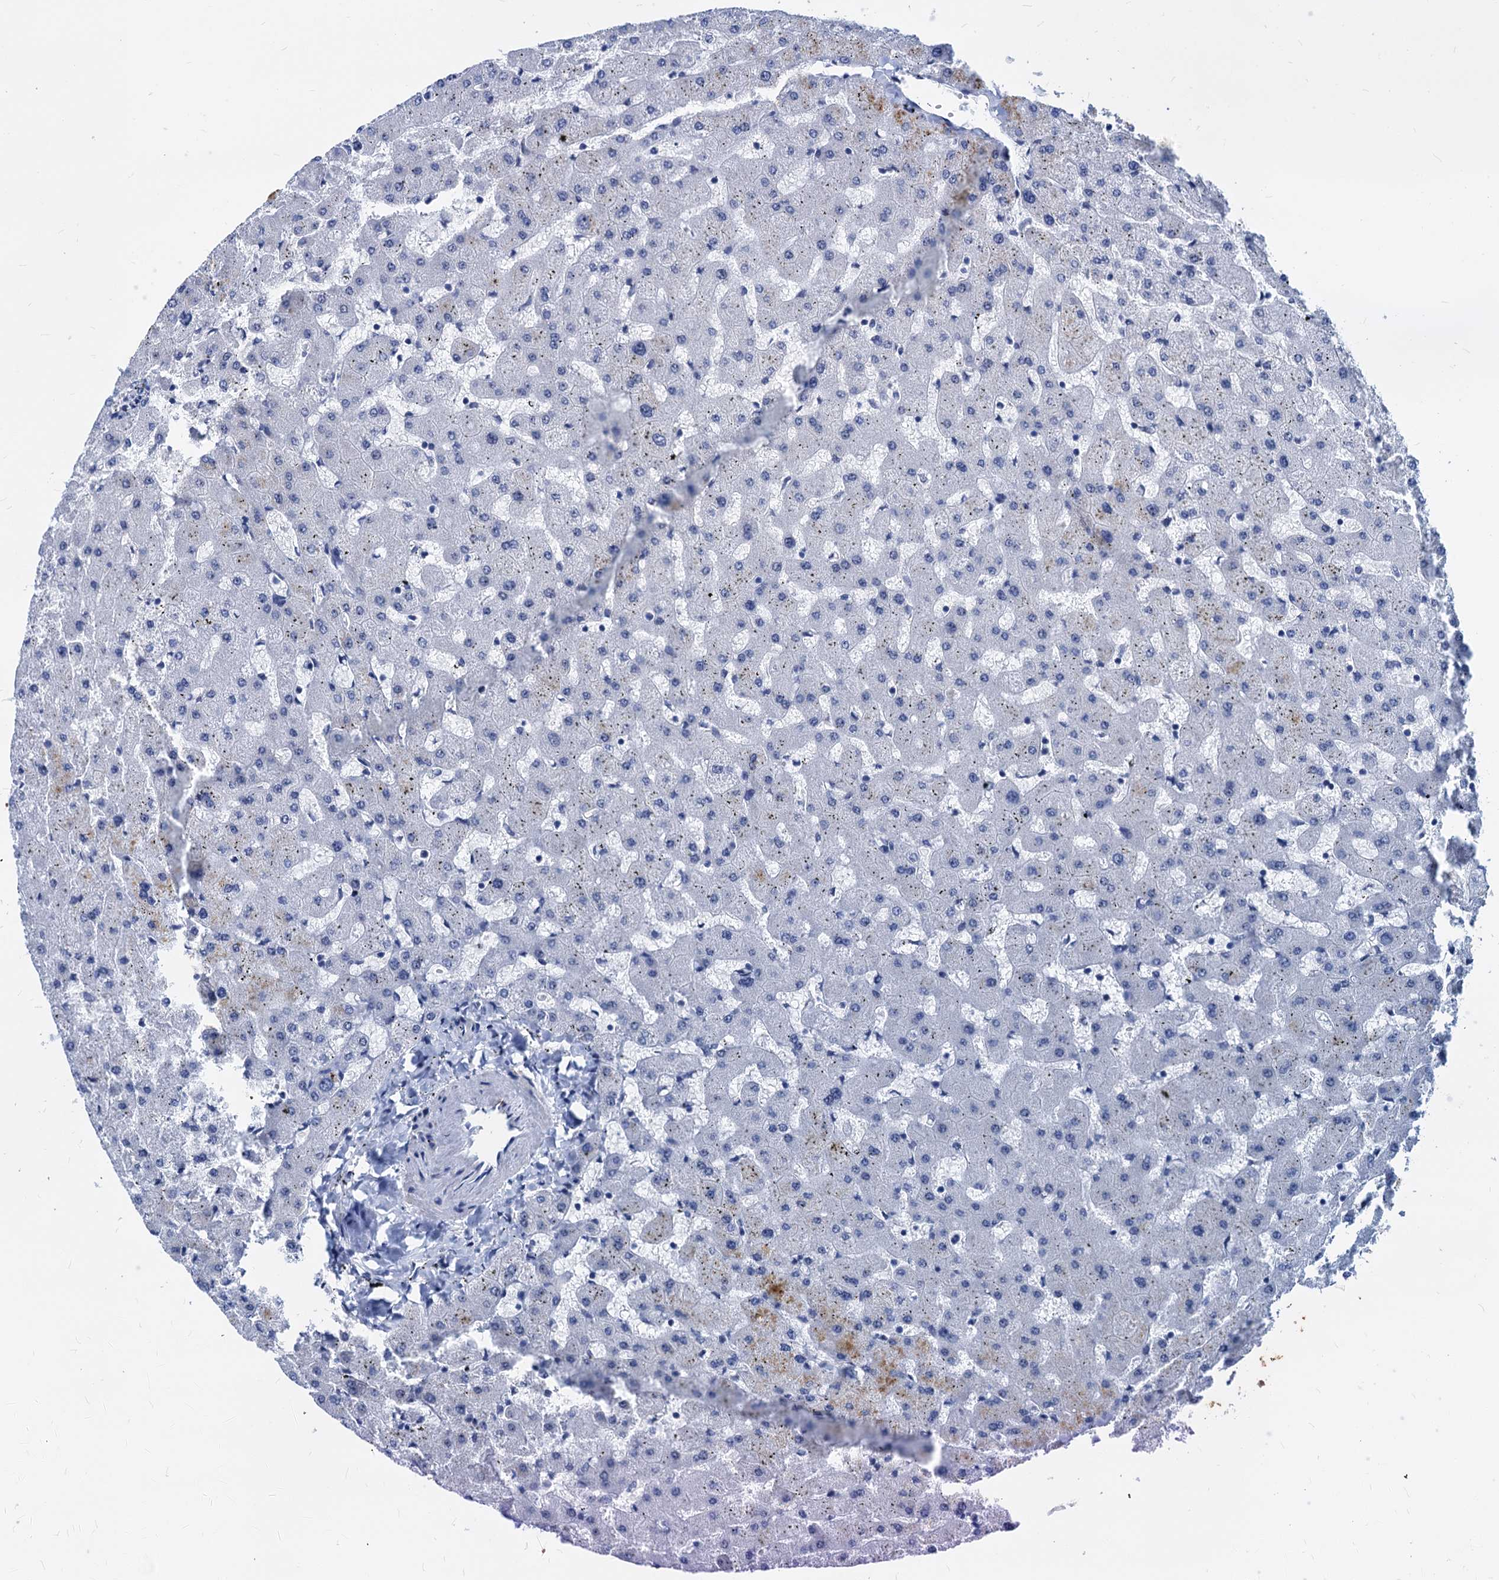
{"staining": {"intensity": "negative", "quantity": "none", "location": "none"}, "tissue": "liver", "cell_type": "Cholangiocytes", "image_type": "normal", "snomed": [{"axis": "morphology", "description": "Normal tissue, NOS"}, {"axis": "topography", "description": "Liver"}], "caption": "Immunohistochemistry of unremarkable human liver displays no positivity in cholangiocytes.", "gene": "HSF2", "patient": {"sex": "female", "age": 63}}